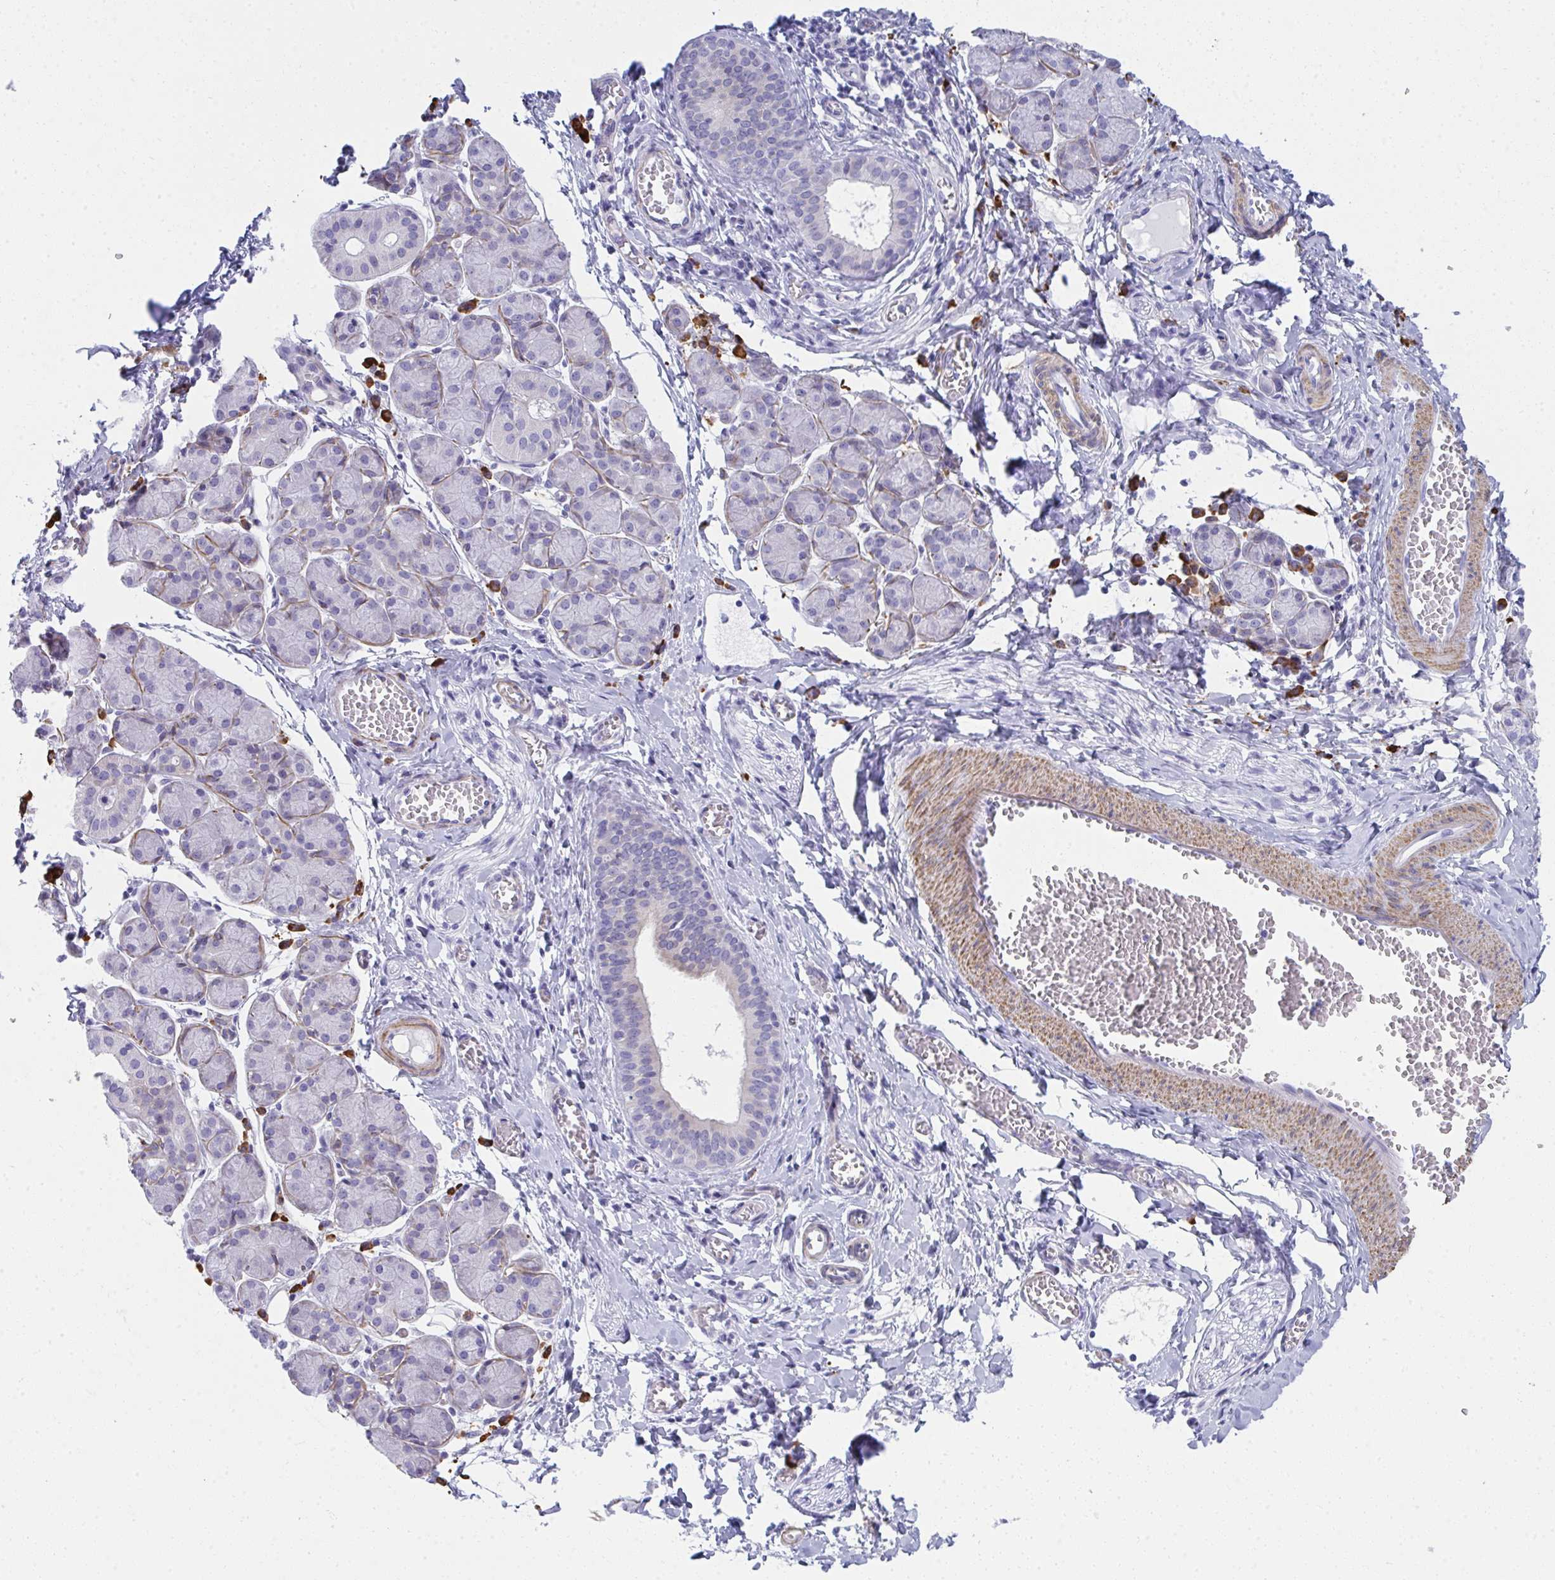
{"staining": {"intensity": "negative", "quantity": "none", "location": "none"}, "tissue": "salivary gland", "cell_type": "Glandular cells", "image_type": "normal", "snomed": [{"axis": "morphology", "description": "Normal tissue, NOS"}, {"axis": "morphology", "description": "Inflammation, NOS"}, {"axis": "topography", "description": "Lymph node"}, {"axis": "topography", "description": "Salivary gland"}], "caption": "This is an immunohistochemistry (IHC) photomicrograph of benign human salivary gland. There is no staining in glandular cells.", "gene": "PUS7L", "patient": {"sex": "male", "age": 3}}